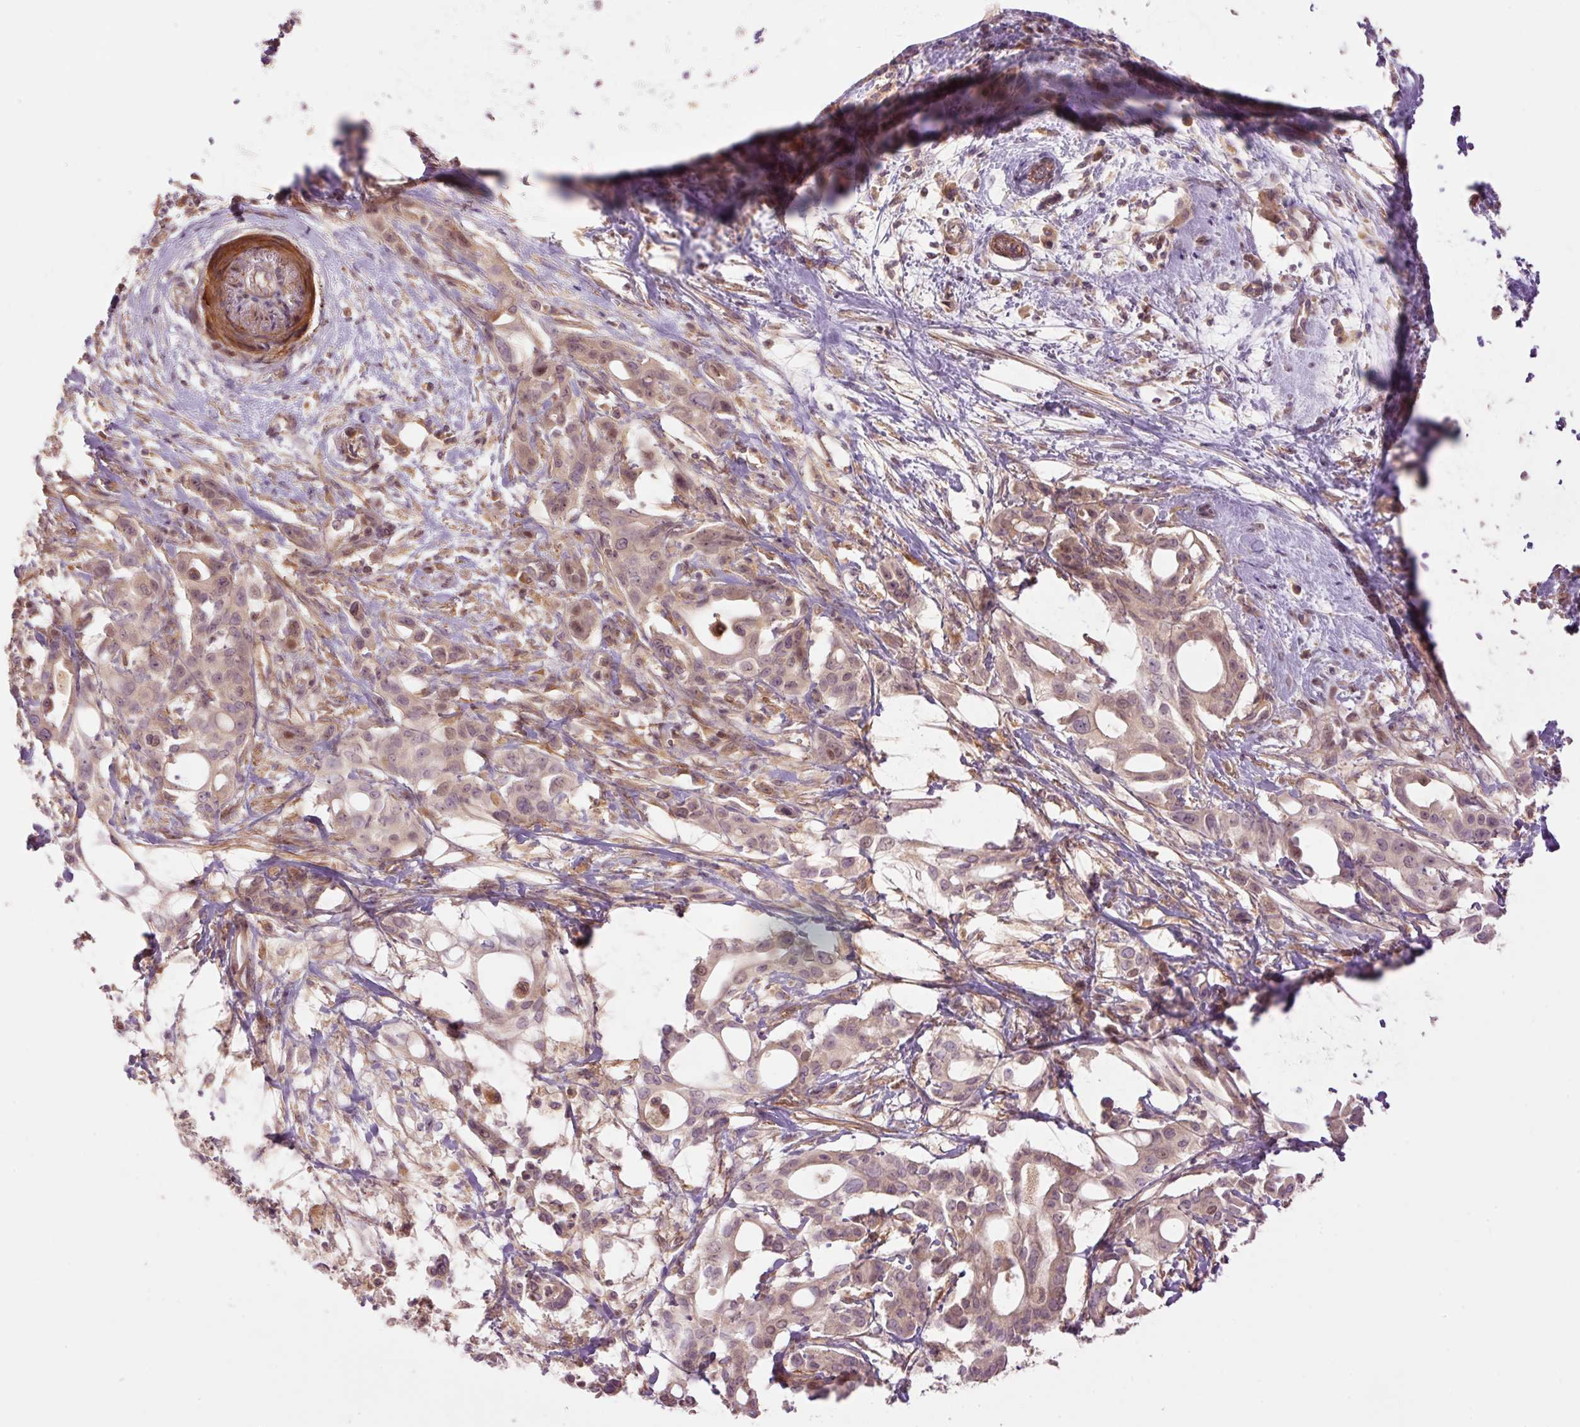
{"staining": {"intensity": "weak", "quantity": "25%-75%", "location": "nuclear"}, "tissue": "pancreatic cancer", "cell_type": "Tumor cells", "image_type": "cancer", "snomed": [{"axis": "morphology", "description": "Adenocarcinoma, NOS"}, {"axis": "topography", "description": "Pancreas"}], "caption": "Immunohistochemical staining of human pancreatic adenocarcinoma reveals low levels of weak nuclear protein positivity in about 25%-75% of tumor cells.", "gene": "SLC29A3", "patient": {"sex": "female", "age": 68}}